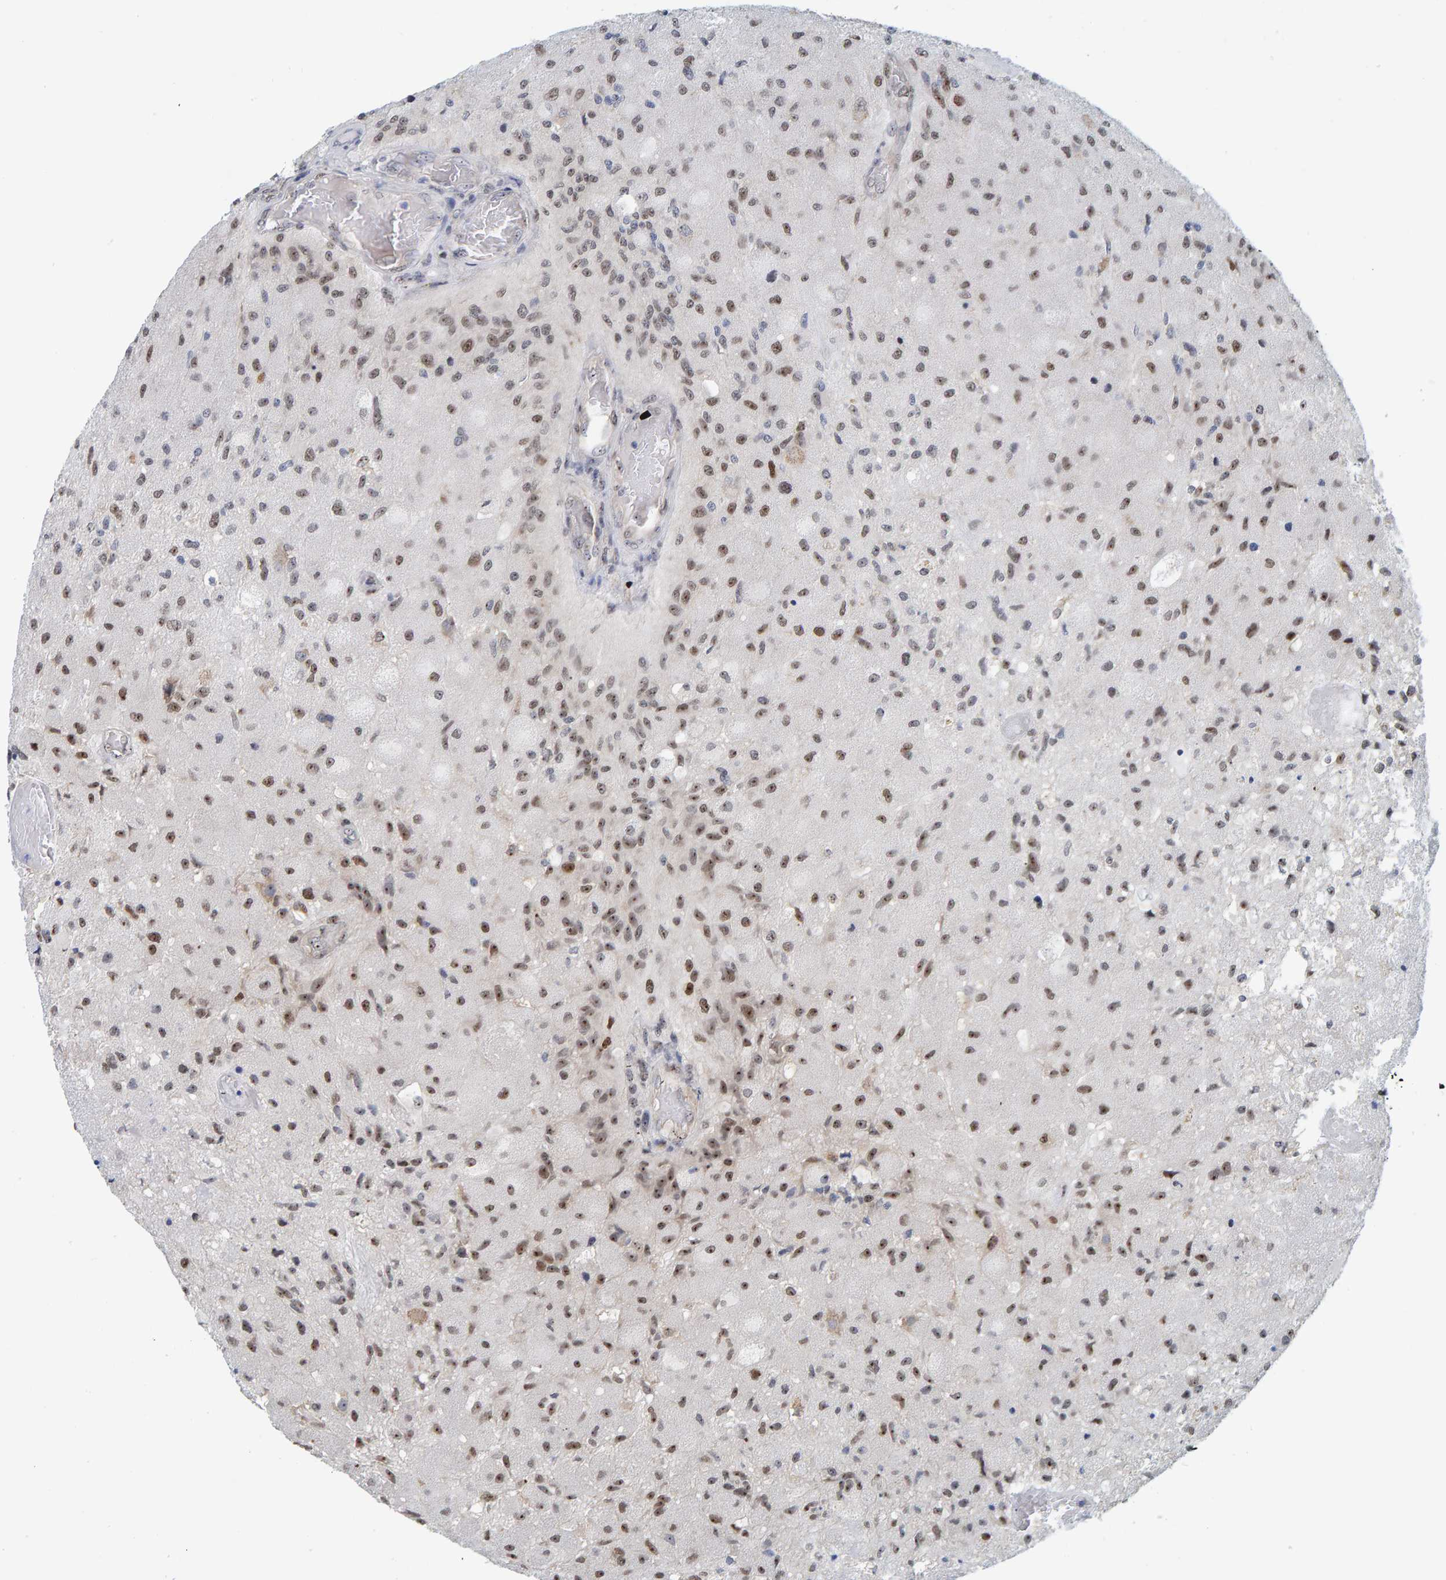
{"staining": {"intensity": "moderate", "quantity": ">75%", "location": "nuclear"}, "tissue": "glioma", "cell_type": "Tumor cells", "image_type": "cancer", "snomed": [{"axis": "morphology", "description": "Normal tissue, NOS"}, {"axis": "morphology", "description": "Glioma, malignant, High grade"}, {"axis": "topography", "description": "Cerebral cortex"}], "caption": "Tumor cells reveal medium levels of moderate nuclear positivity in approximately >75% of cells in human glioma.", "gene": "POLR1E", "patient": {"sex": "male", "age": 77}}